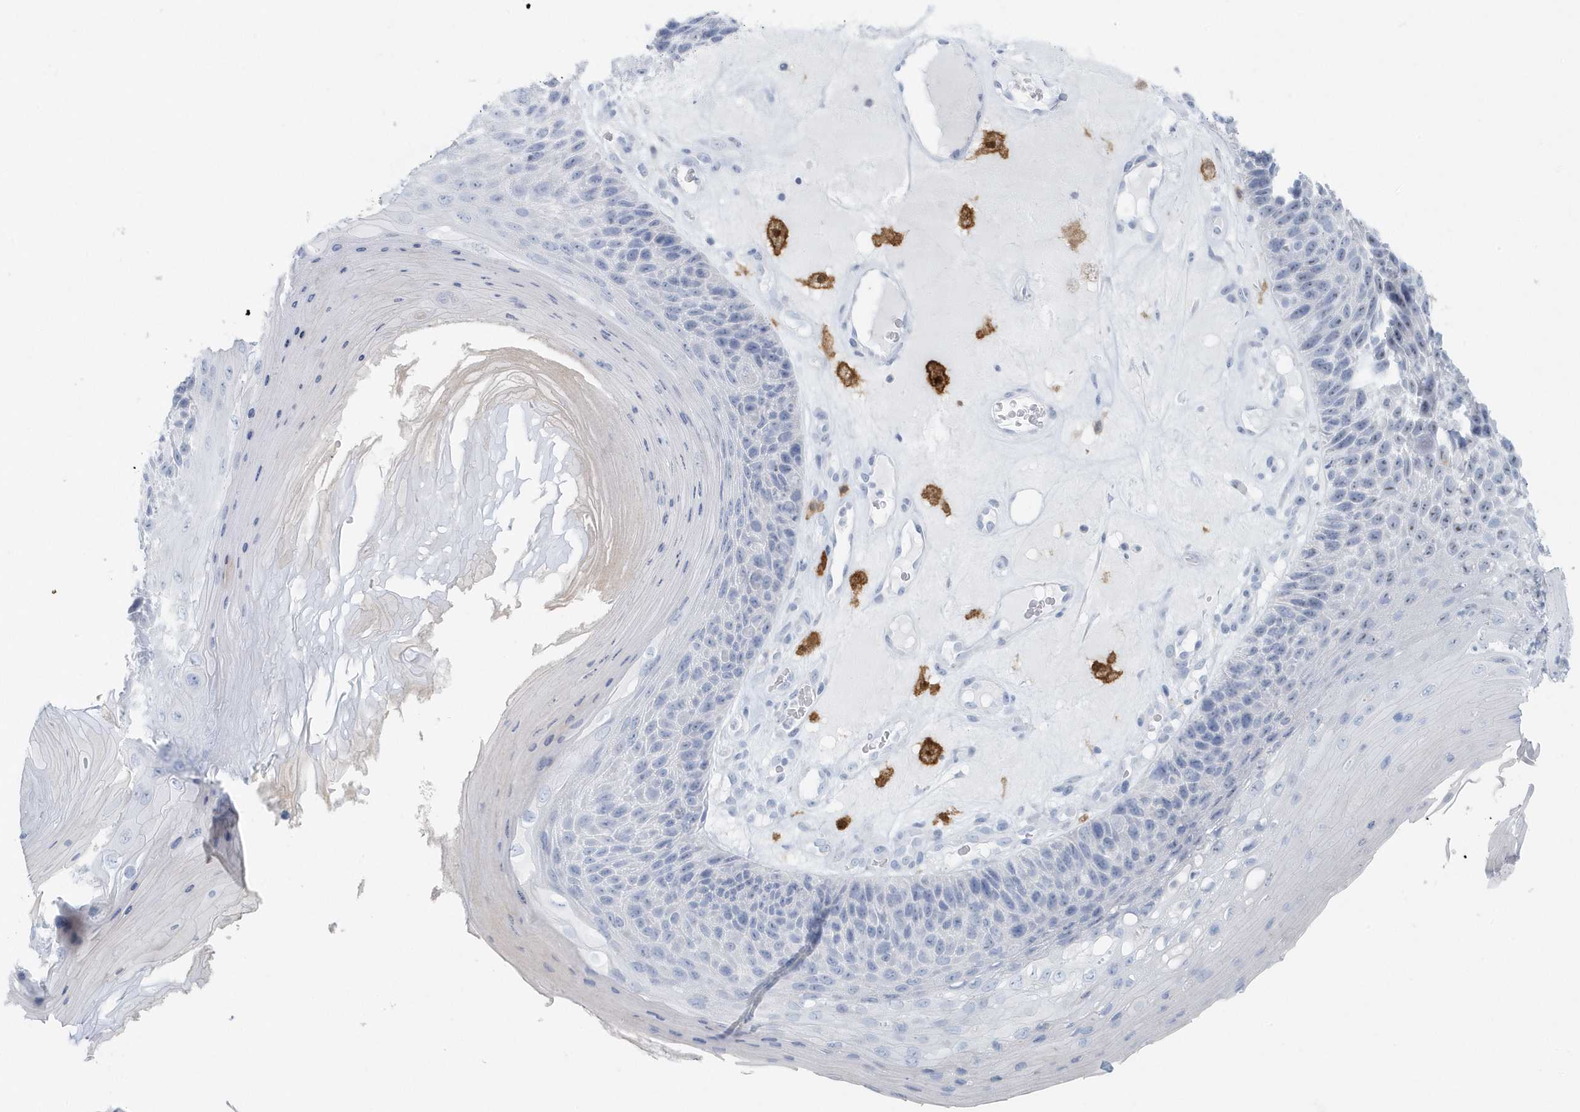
{"staining": {"intensity": "negative", "quantity": "none", "location": "none"}, "tissue": "skin cancer", "cell_type": "Tumor cells", "image_type": "cancer", "snomed": [{"axis": "morphology", "description": "Squamous cell carcinoma, NOS"}, {"axis": "topography", "description": "Skin"}], "caption": "Skin squamous cell carcinoma was stained to show a protein in brown. There is no significant staining in tumor cells.", "gene": "FAM98A", "patient": {"sex": "female", "age": 88}}